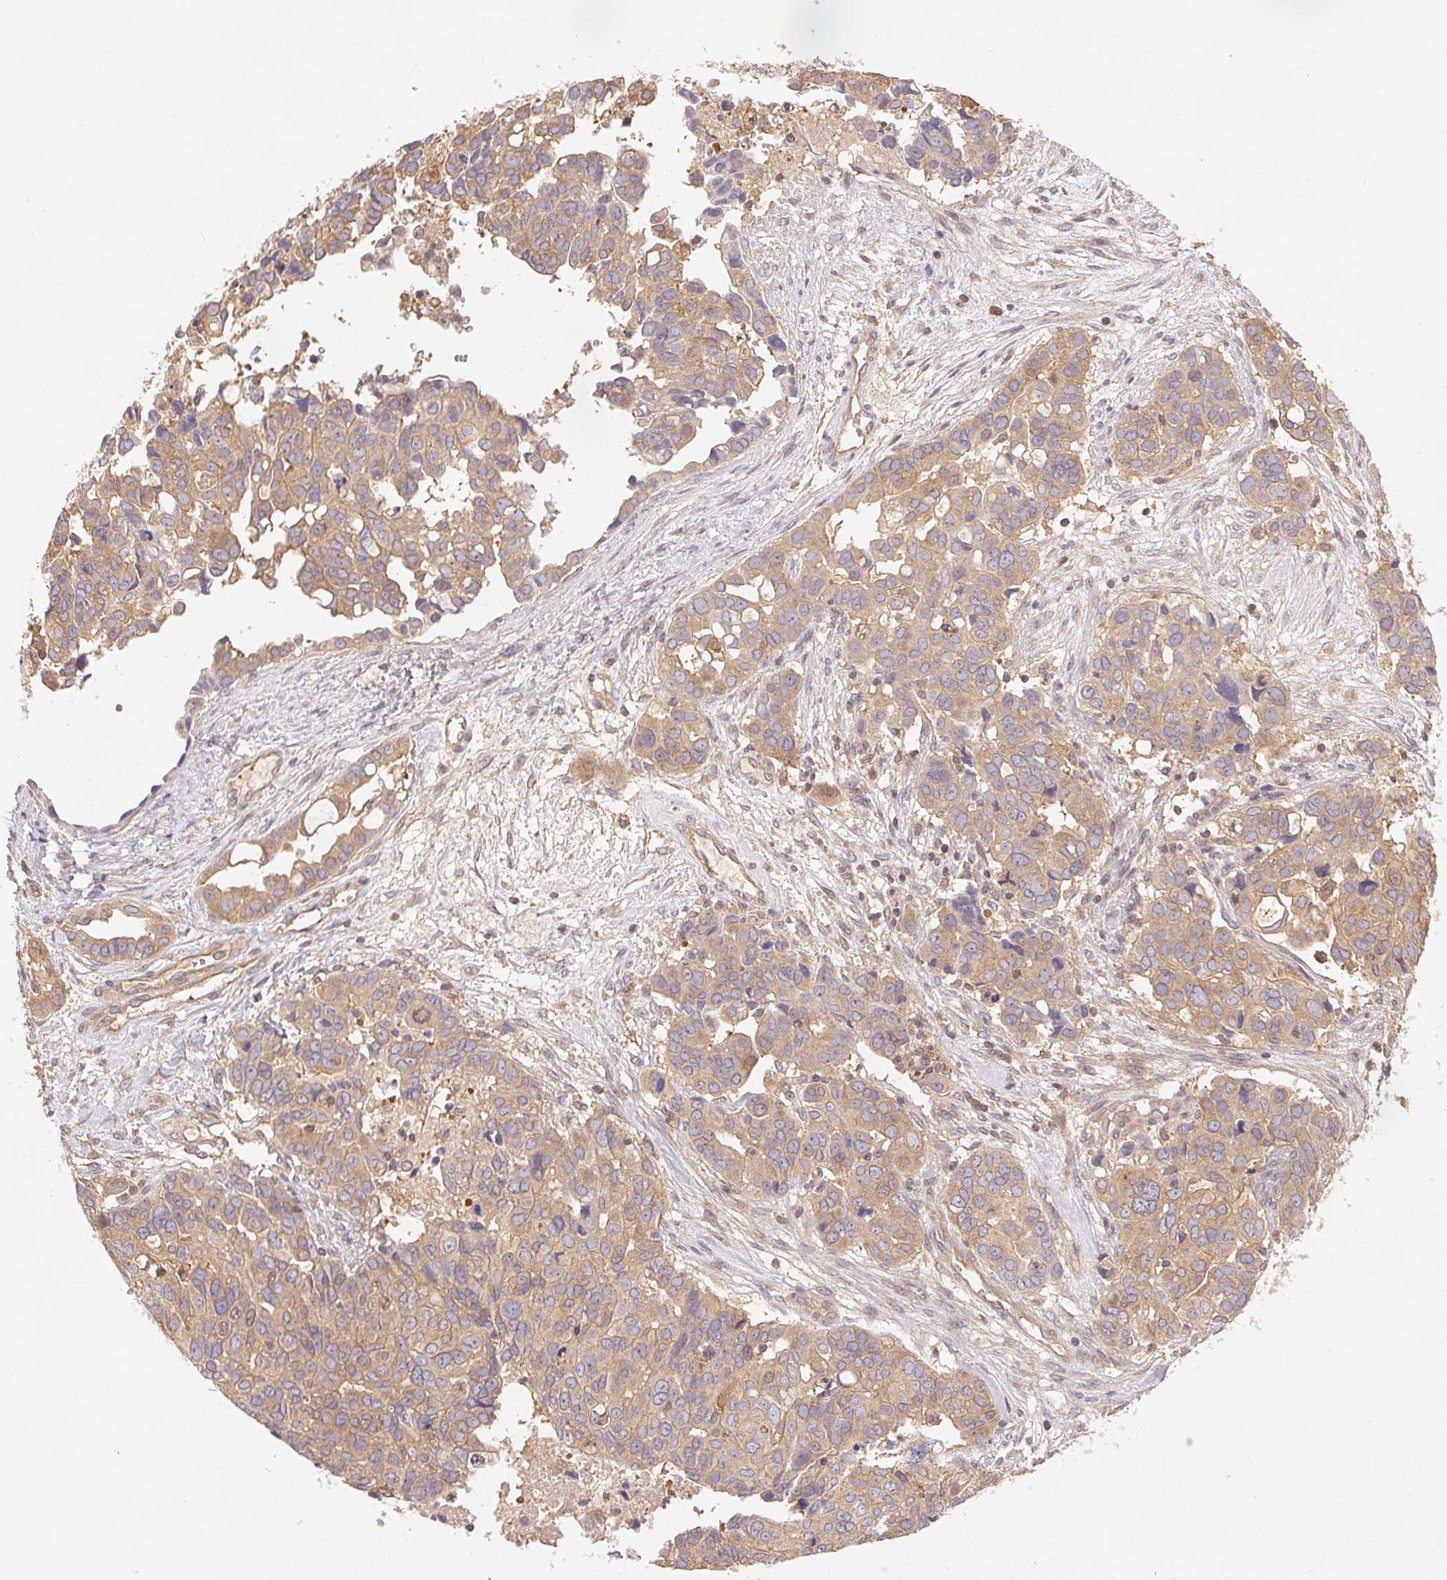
{"staining": {"intensity": "weak", "quantity": ">75%", "location": "cytoplasmic/membranous"}, "tissue": "ovarian cancer", "cell_type": "Tumor cells", "image_type": "cancer", "snomed": [{"axis": "morphology", "description": "Carcinoma, endometroid"}, {"axis": "topography", "description": "Ovary"}], "caption": "An IHC micrograph of tumor tissue is shown. Protein staining in brown labels weak cytoplasmic/membranous positivity in endometroid carcinoma (ovarian) within tumor cells.", "gene": "GDI2", "patient": {"sex": "female", "age": 78}}